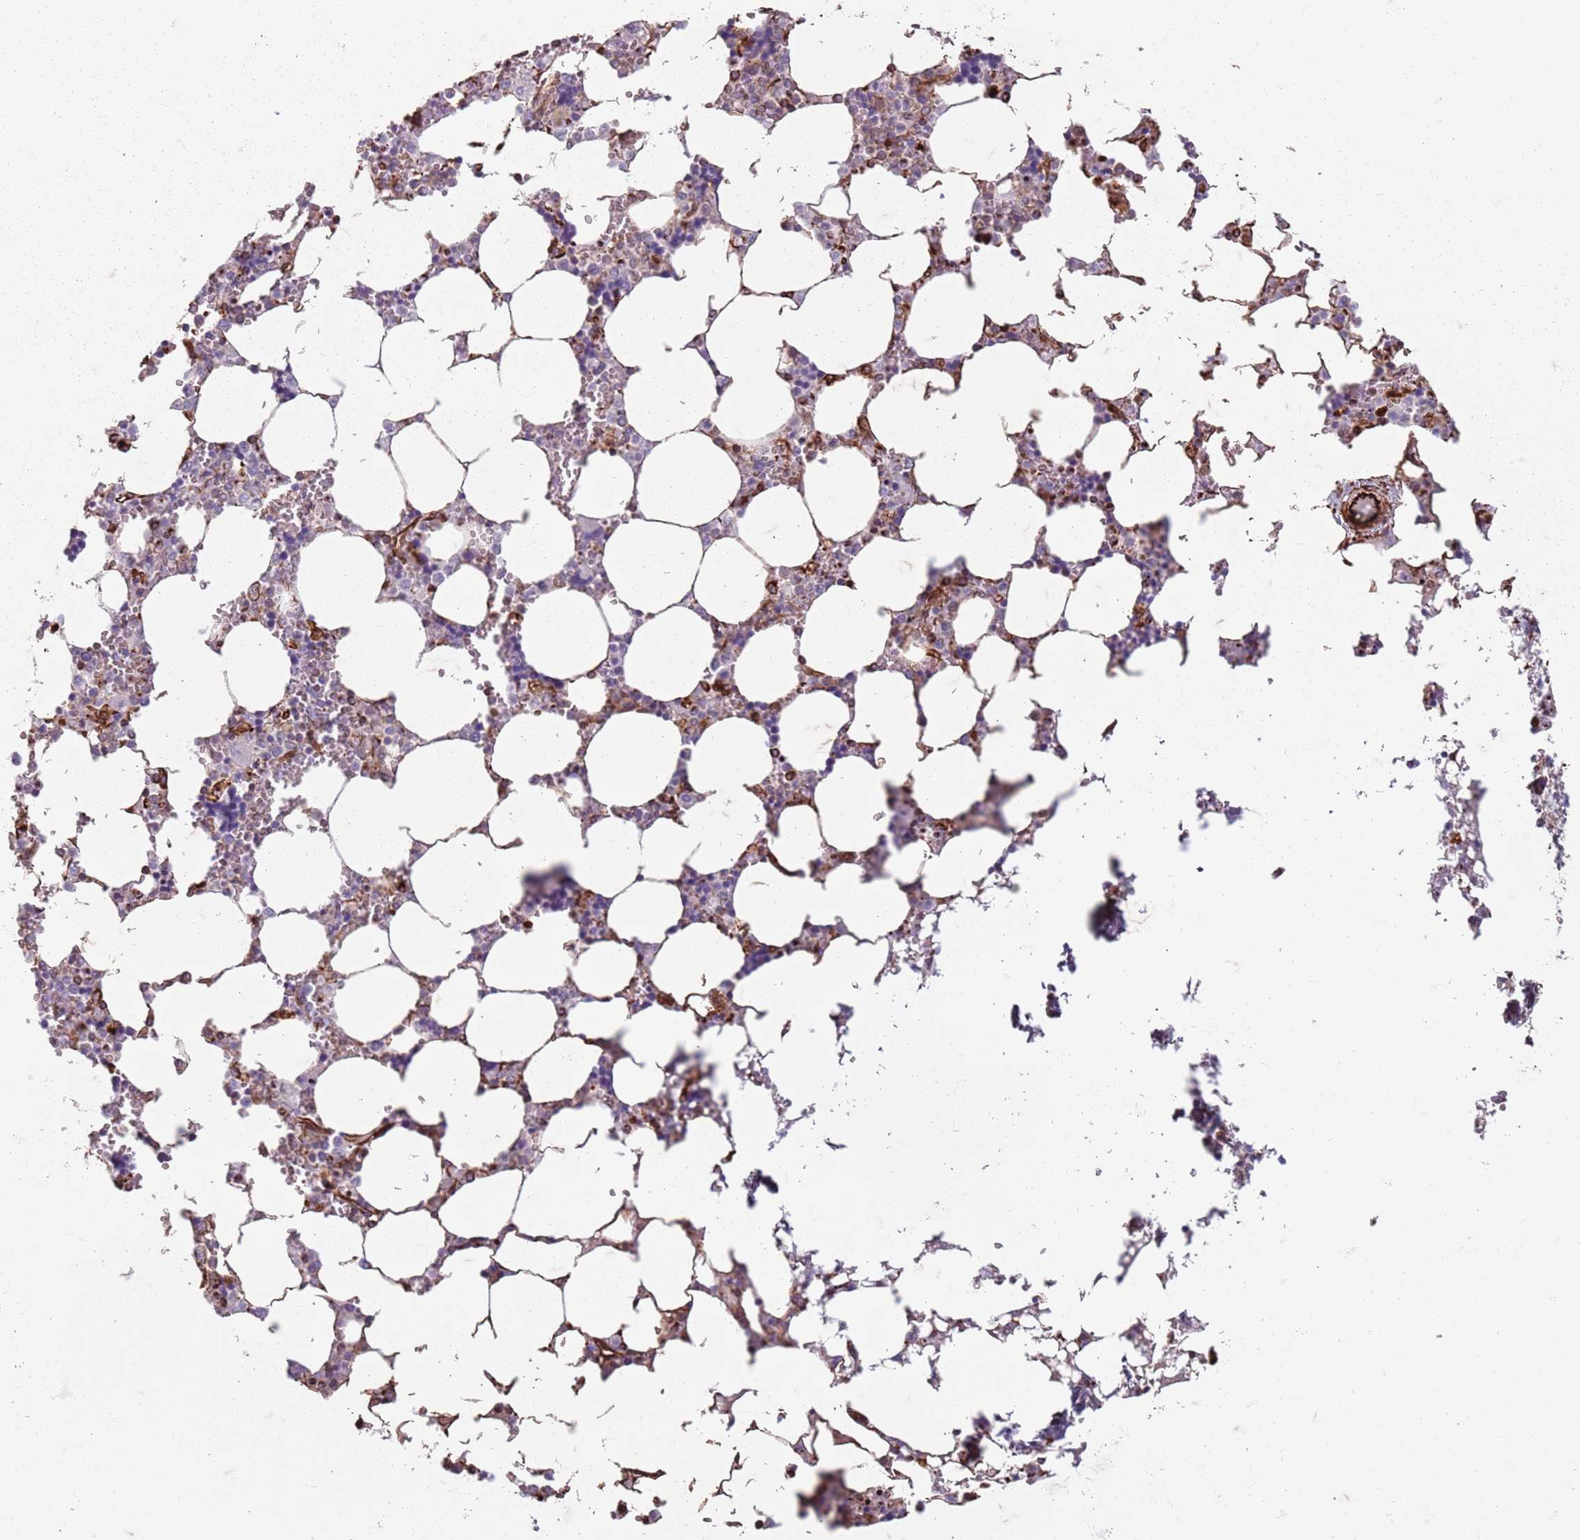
{"staining": {"intensity": "moderate", "quantity": "<25%", "location": "cytoplasmic/membranous"}, "tissue": "bone marrow", "cell_type": "Hematopoietic cells", "image_type": "normal", "snomed": [{"axis": "morphology", "description": "Normal tissue, NOS"}, {"axis": "topography", "description": "Bone marrow"}], "caption": "A photomicrograph showing moderate cytoplasmic/membranous expression in approximately <25% of hematopoietic cells in unremarkable bone marrow, as visualized by brown immunohistochemical staining.", "gene": "TAS2R38", "patient": {"sex": "male", "age": 64}}